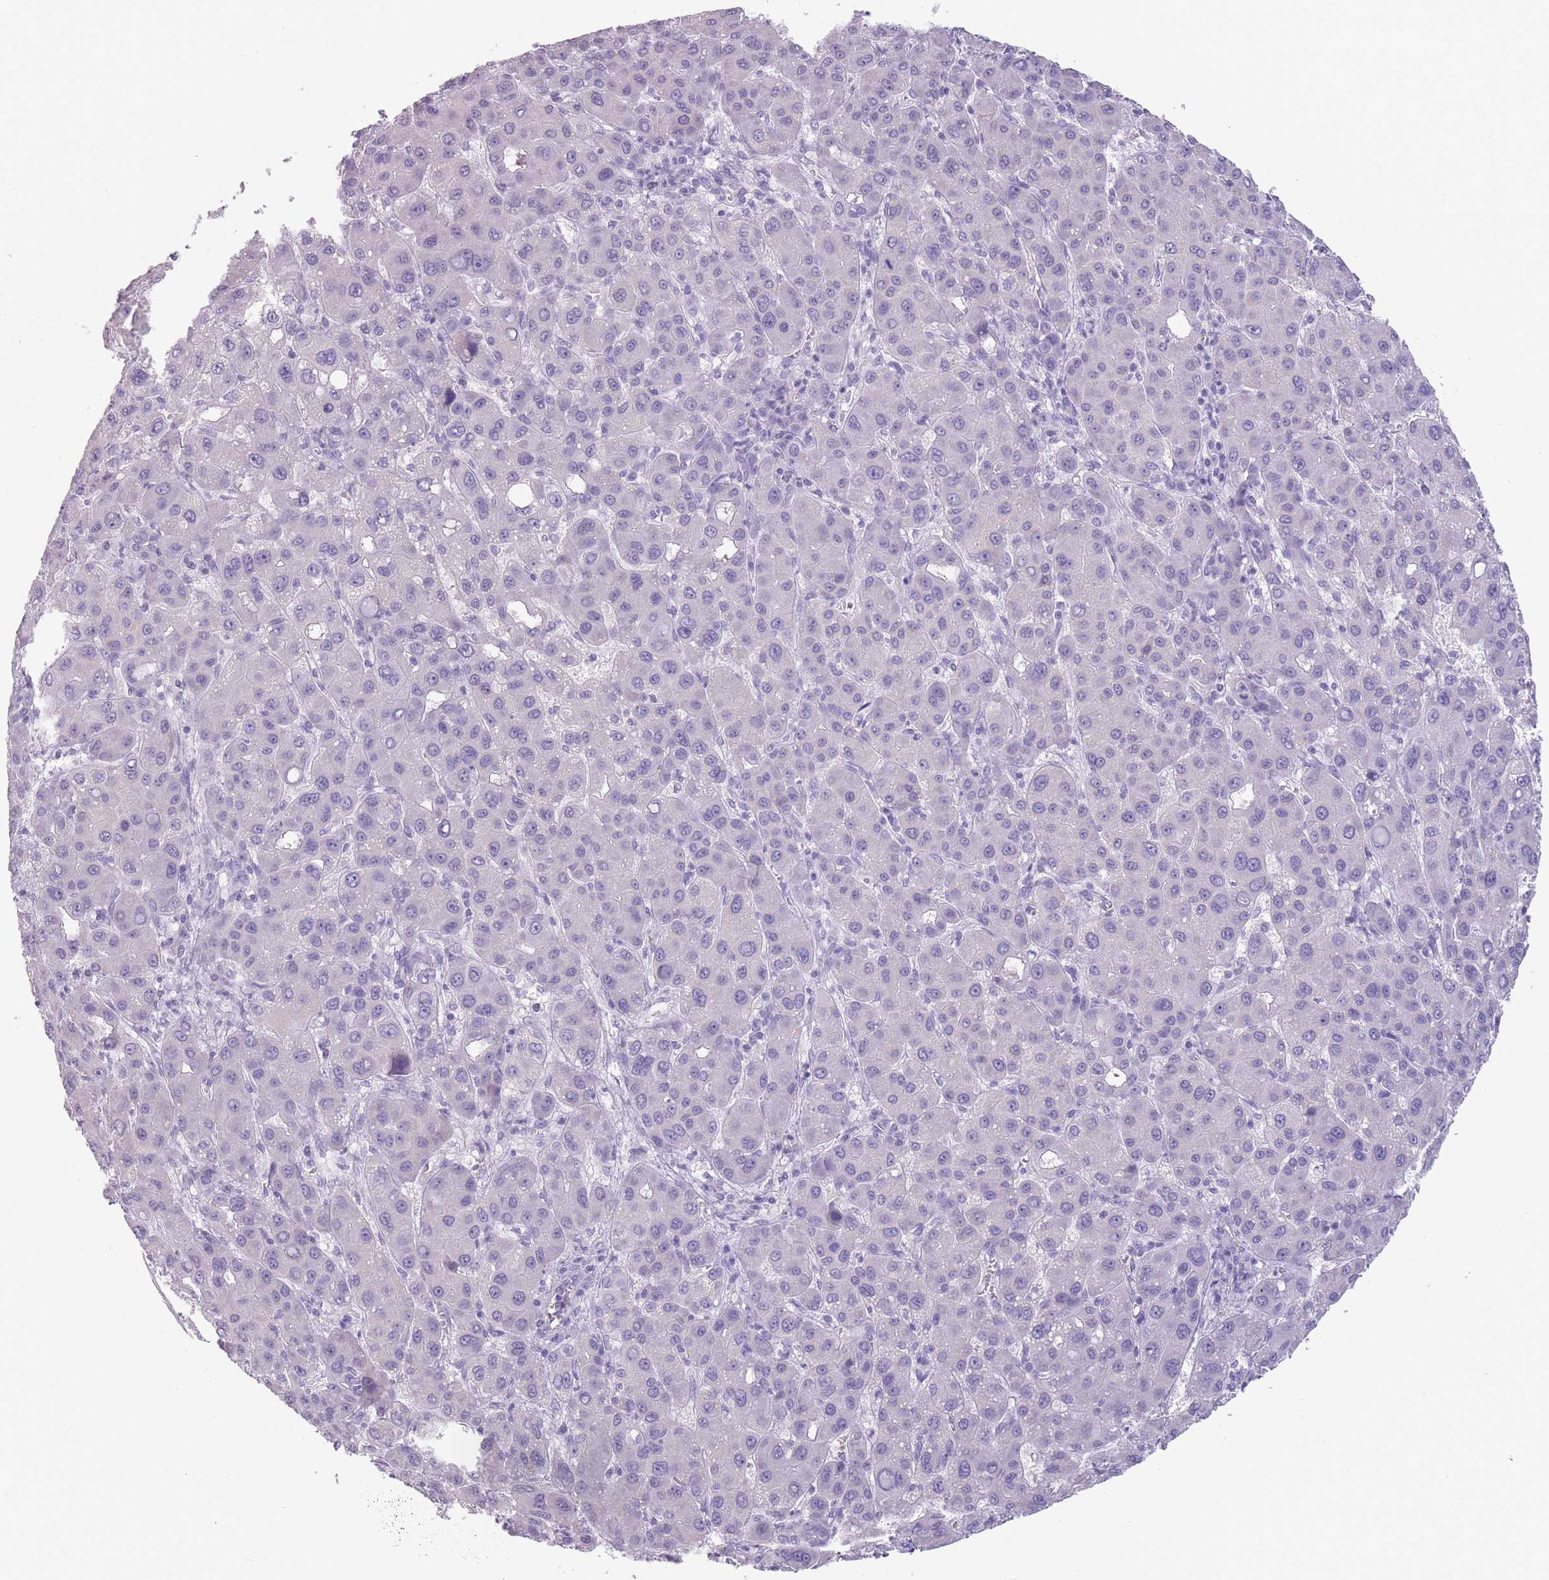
{"staining": {"intensity": "negative", "quantity": "none", "location": "none"}, "tissue": "liver cancer", "cell_type": "Tumor cells", "image_type": "cancer", "snomed": [{"axis": "morphology", "description": "Carcinoma, Hepatocellular, NOS"}, {"axis": "topography", "description": "Liver"}], "caption": "A high-resolution photomicrograph shows immunohistochemistry (IHC) staining of liver cancer (hepatocellular carcinoma), which demonstrates no significant staining in tumor cells. Nuclei are stained in blue.", "gene": "CCNO", "patient": {"sex": "male", "age": 55}}